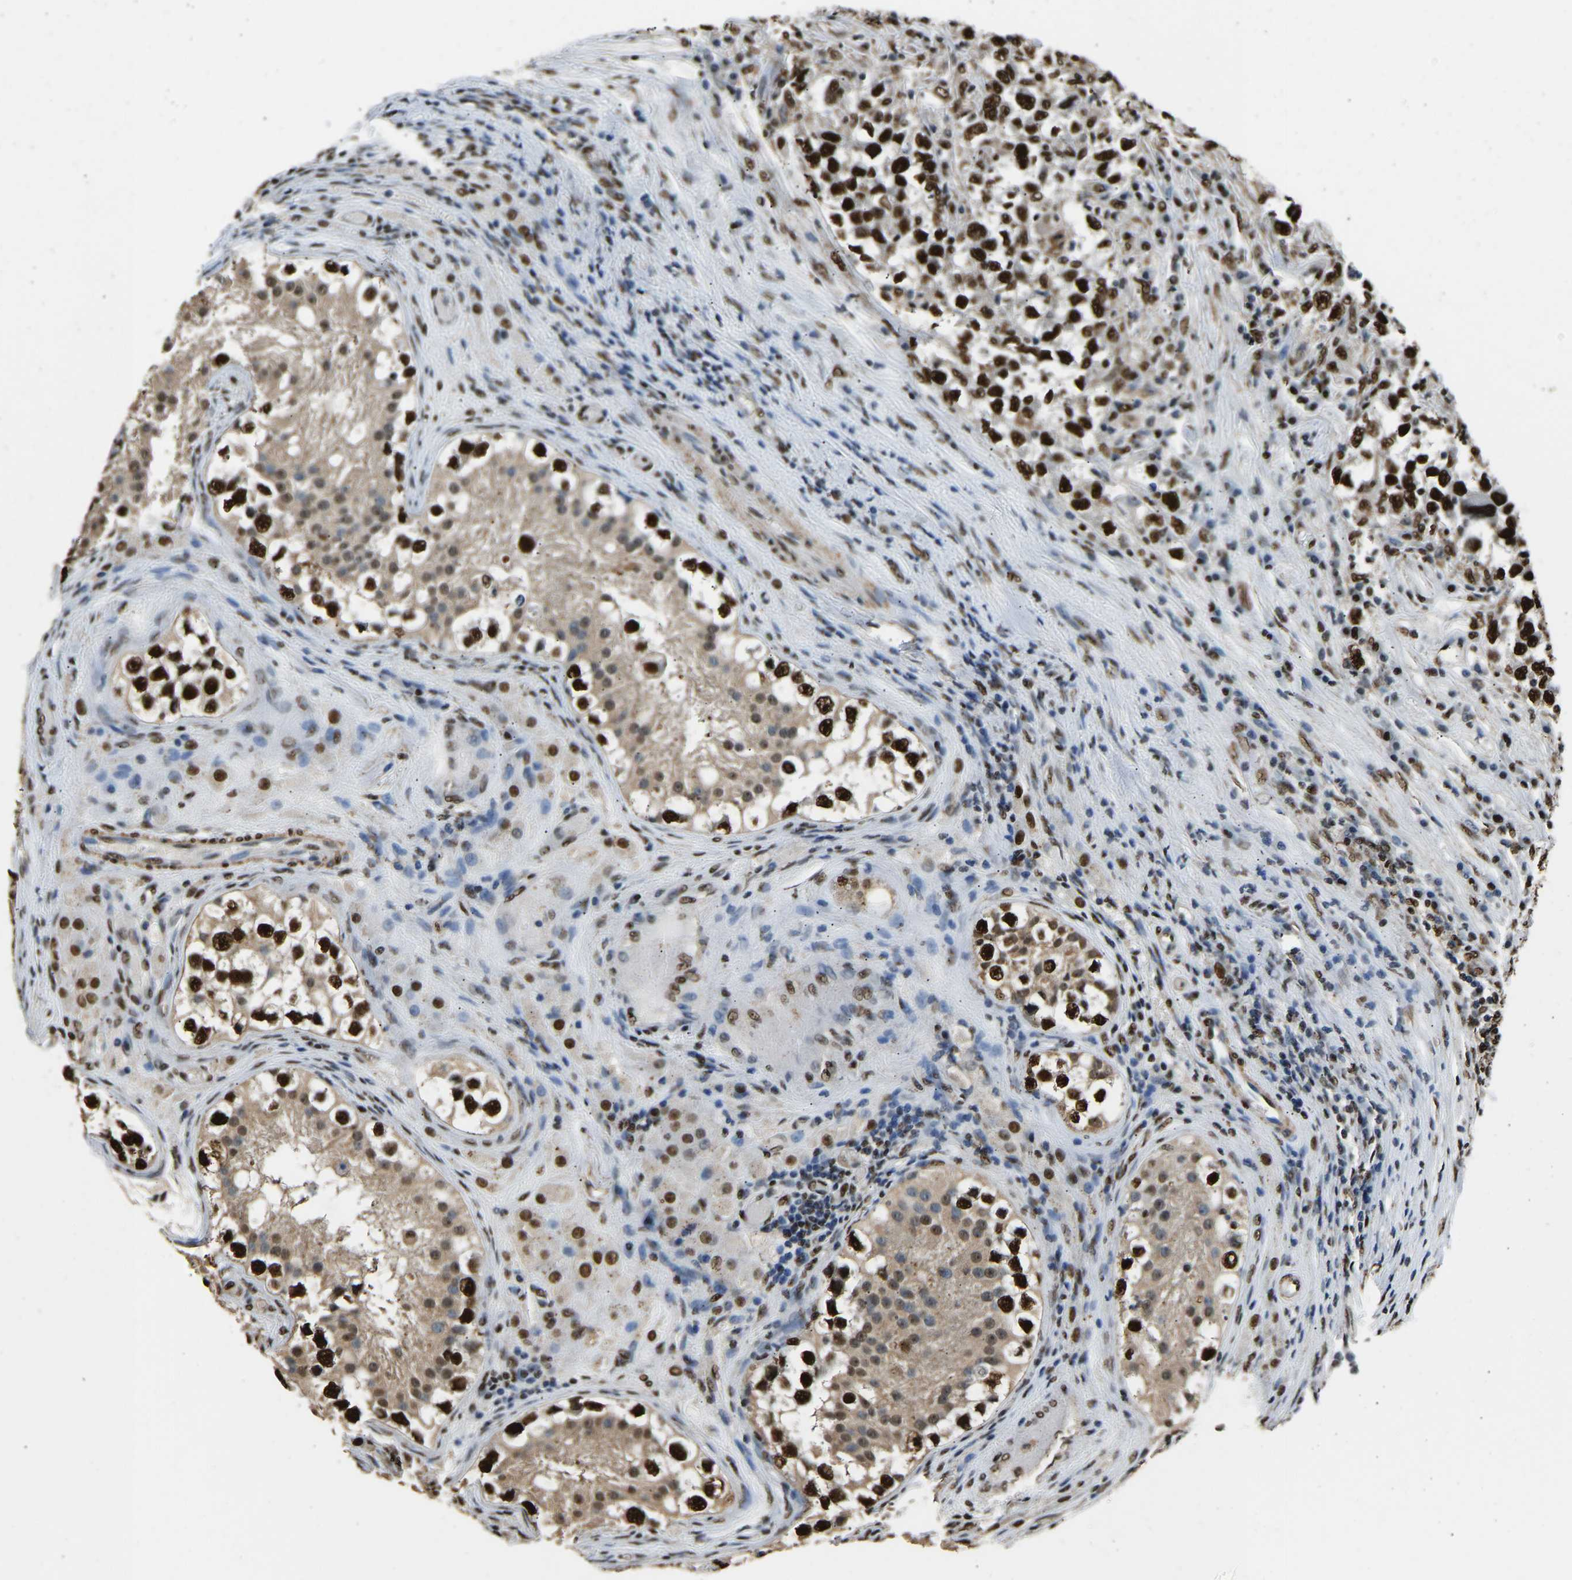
{"staining": {"intensity": "strong", "quantity": ">75%", "location": "nuclear"}, "tissue": "testis cancer", "cell_type": "Tumor cells", "image_type": "cancer", "snomed": [{"axis": "morphology", "description": "Carcinoma, Embryonal, NOS"}, {"axis": "topography", "description": "Testis"}], "caption": "Embryonal carcinoma (testis) was stained to show a protein in brown. There is high levels of strong nuclear expression in approximately >75% of tumor cells.", "gene": "SAFB", "patient": {"sex": "male", "age": 21}}